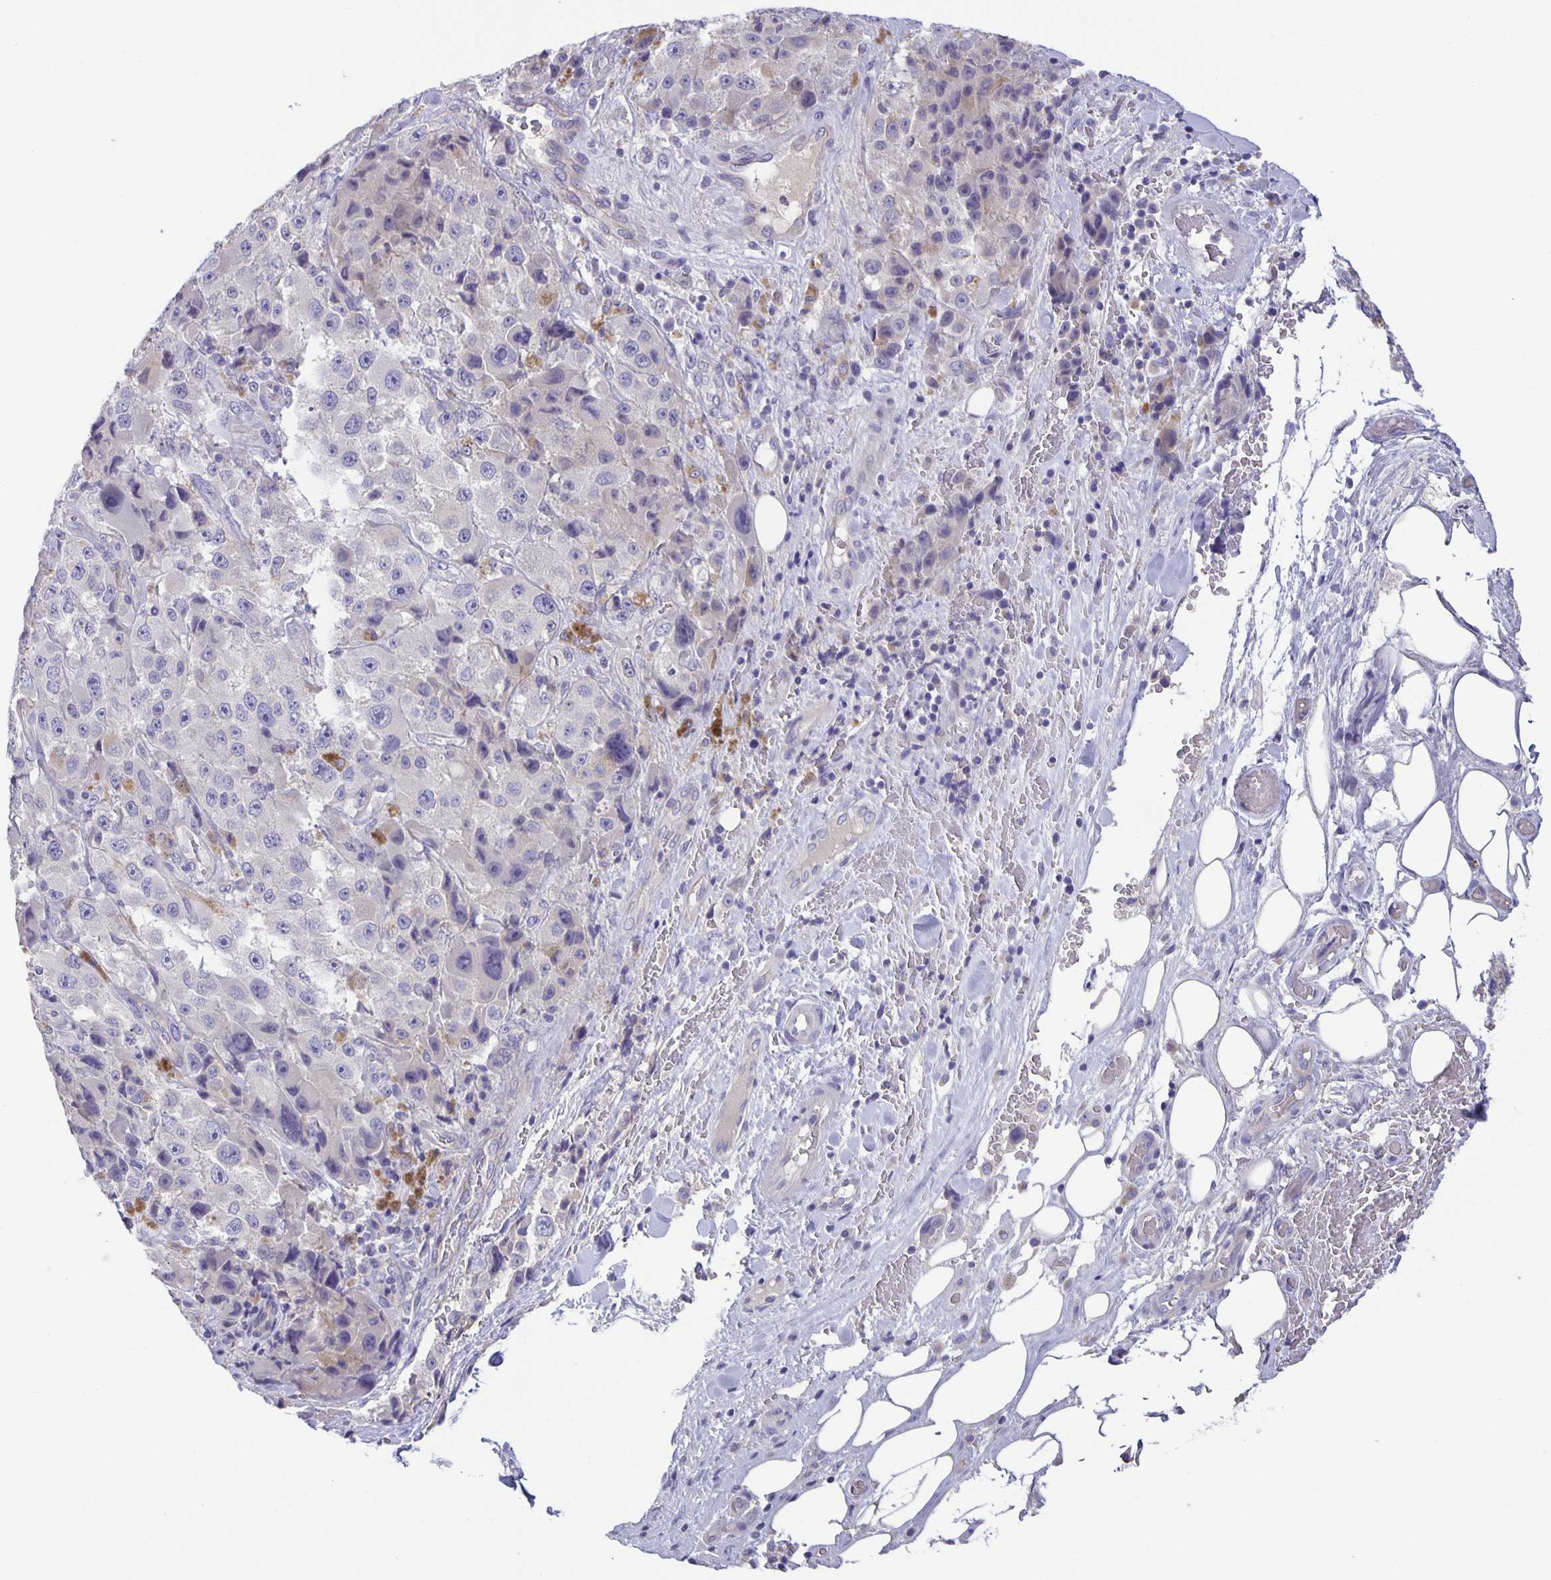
{"staining": {"intensity": "negative", "quantity": "none", "location": "none"}, "tissue": "melanoma", "cell_type": "Tumor cells", "image_type": "cancer", "snomed": [{"axis": "morphology", "description": "Malignant melanoma, Metastatic site"}, {"axis": "topography", "description": "Lymph node"}], "caption": "Immunohistochemical staining of human melanoma demonstrates no significant staining in tumor cells.", "gene": "PTPN3", "patient": {"sex": "male", "age": 62}}